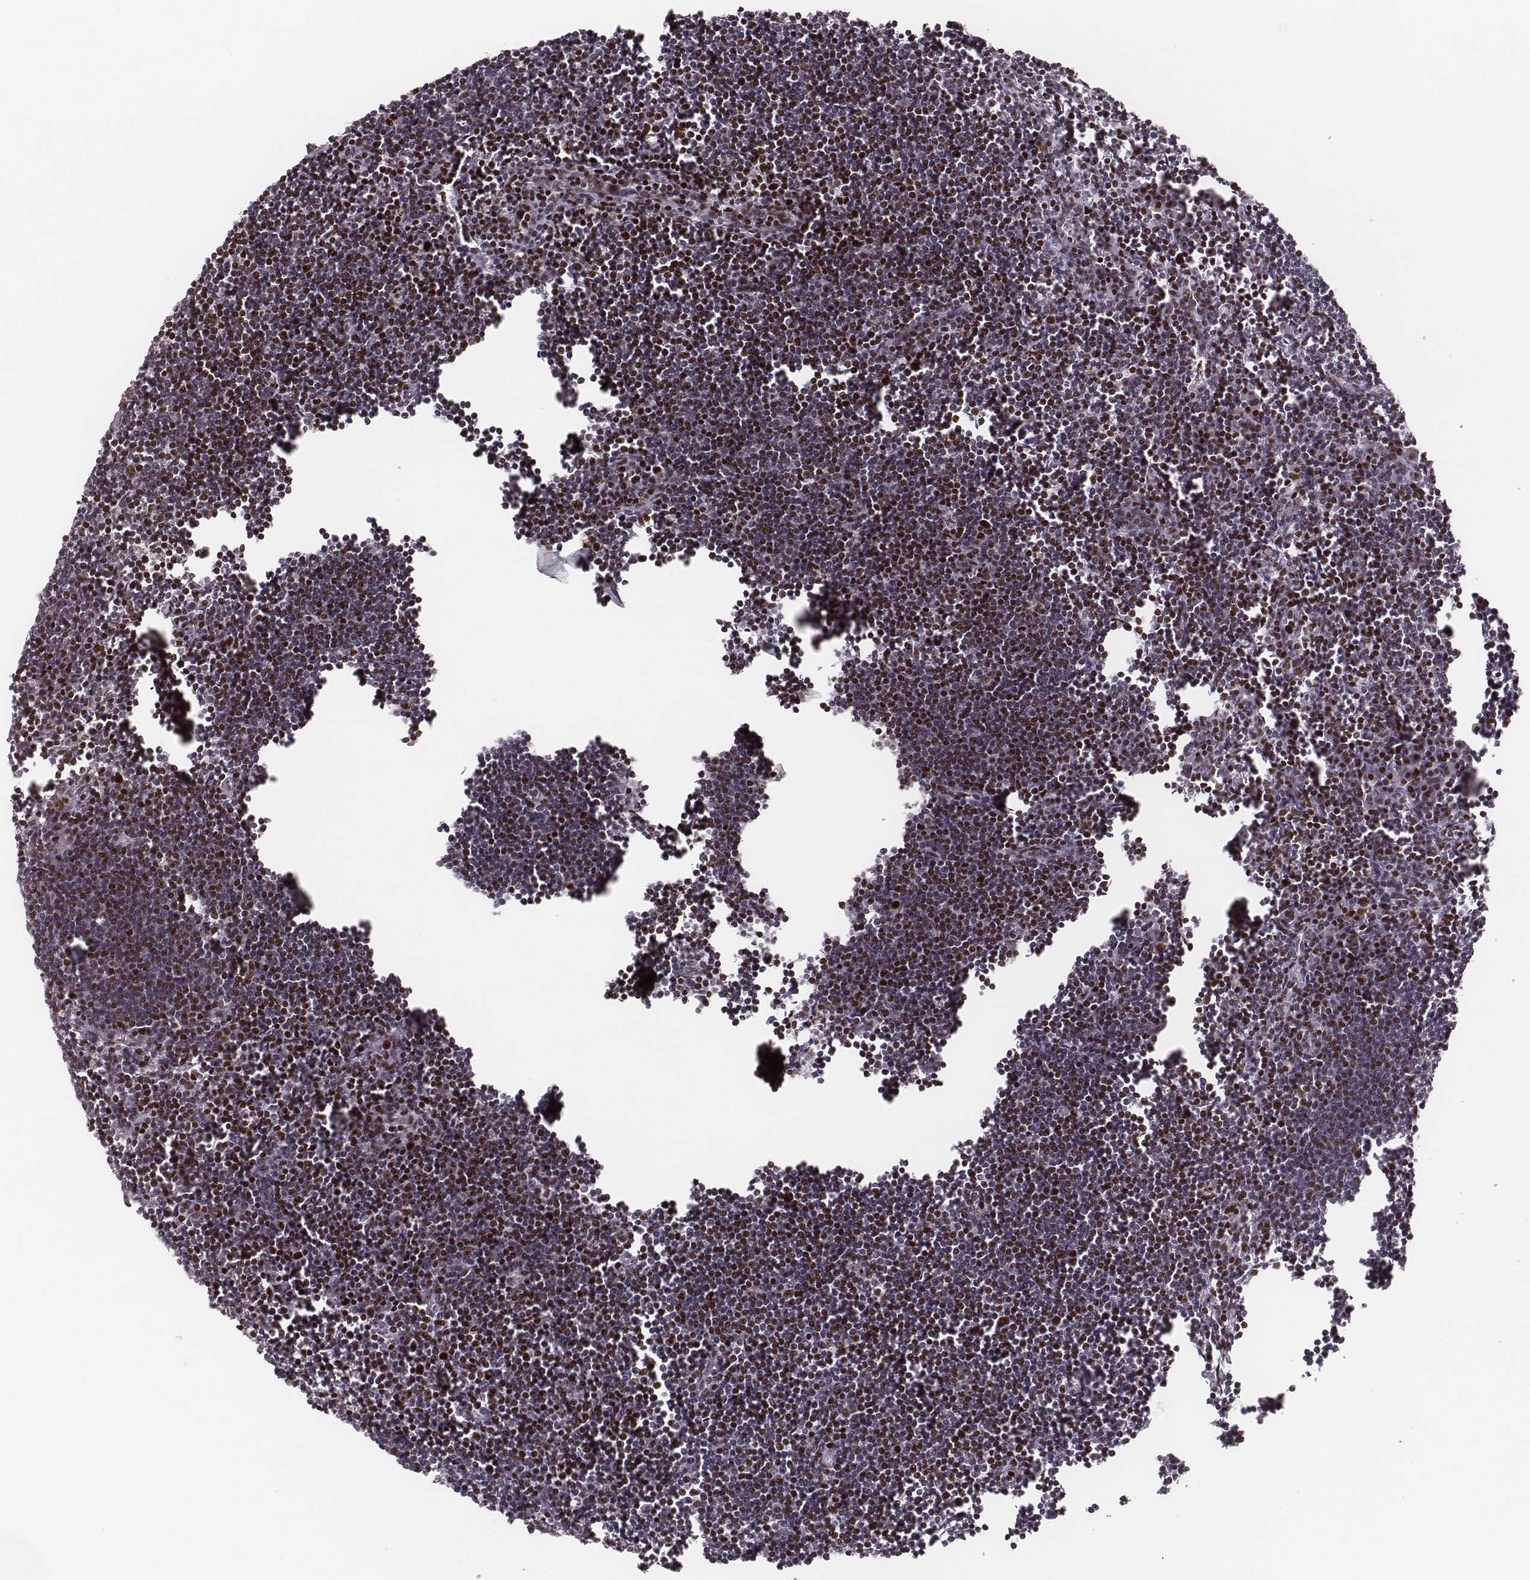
{"staining": {"intensity": "strong", "quantity": ">75%", "location": "nuclear"}, "tissue": "lymph node", "cell_type": "Germinal center cells", "image_type": "normal", "snomed": [{"axis": "morphology", "description": "Normal tissue, NOS"}, {"axis": "topography", "description": "Lymph node"}], "caption": "IHC photomicrograph of unremarkable lymph node: human lymph node stained using immunohistochemistry demonstrates high levels of strong protein expression localized specifically in the nuclear of germinal center cells, appearing as a nuclear brown color.", "gene": "HNRNPC", "patient": {"sex": "male", "age": 55}}